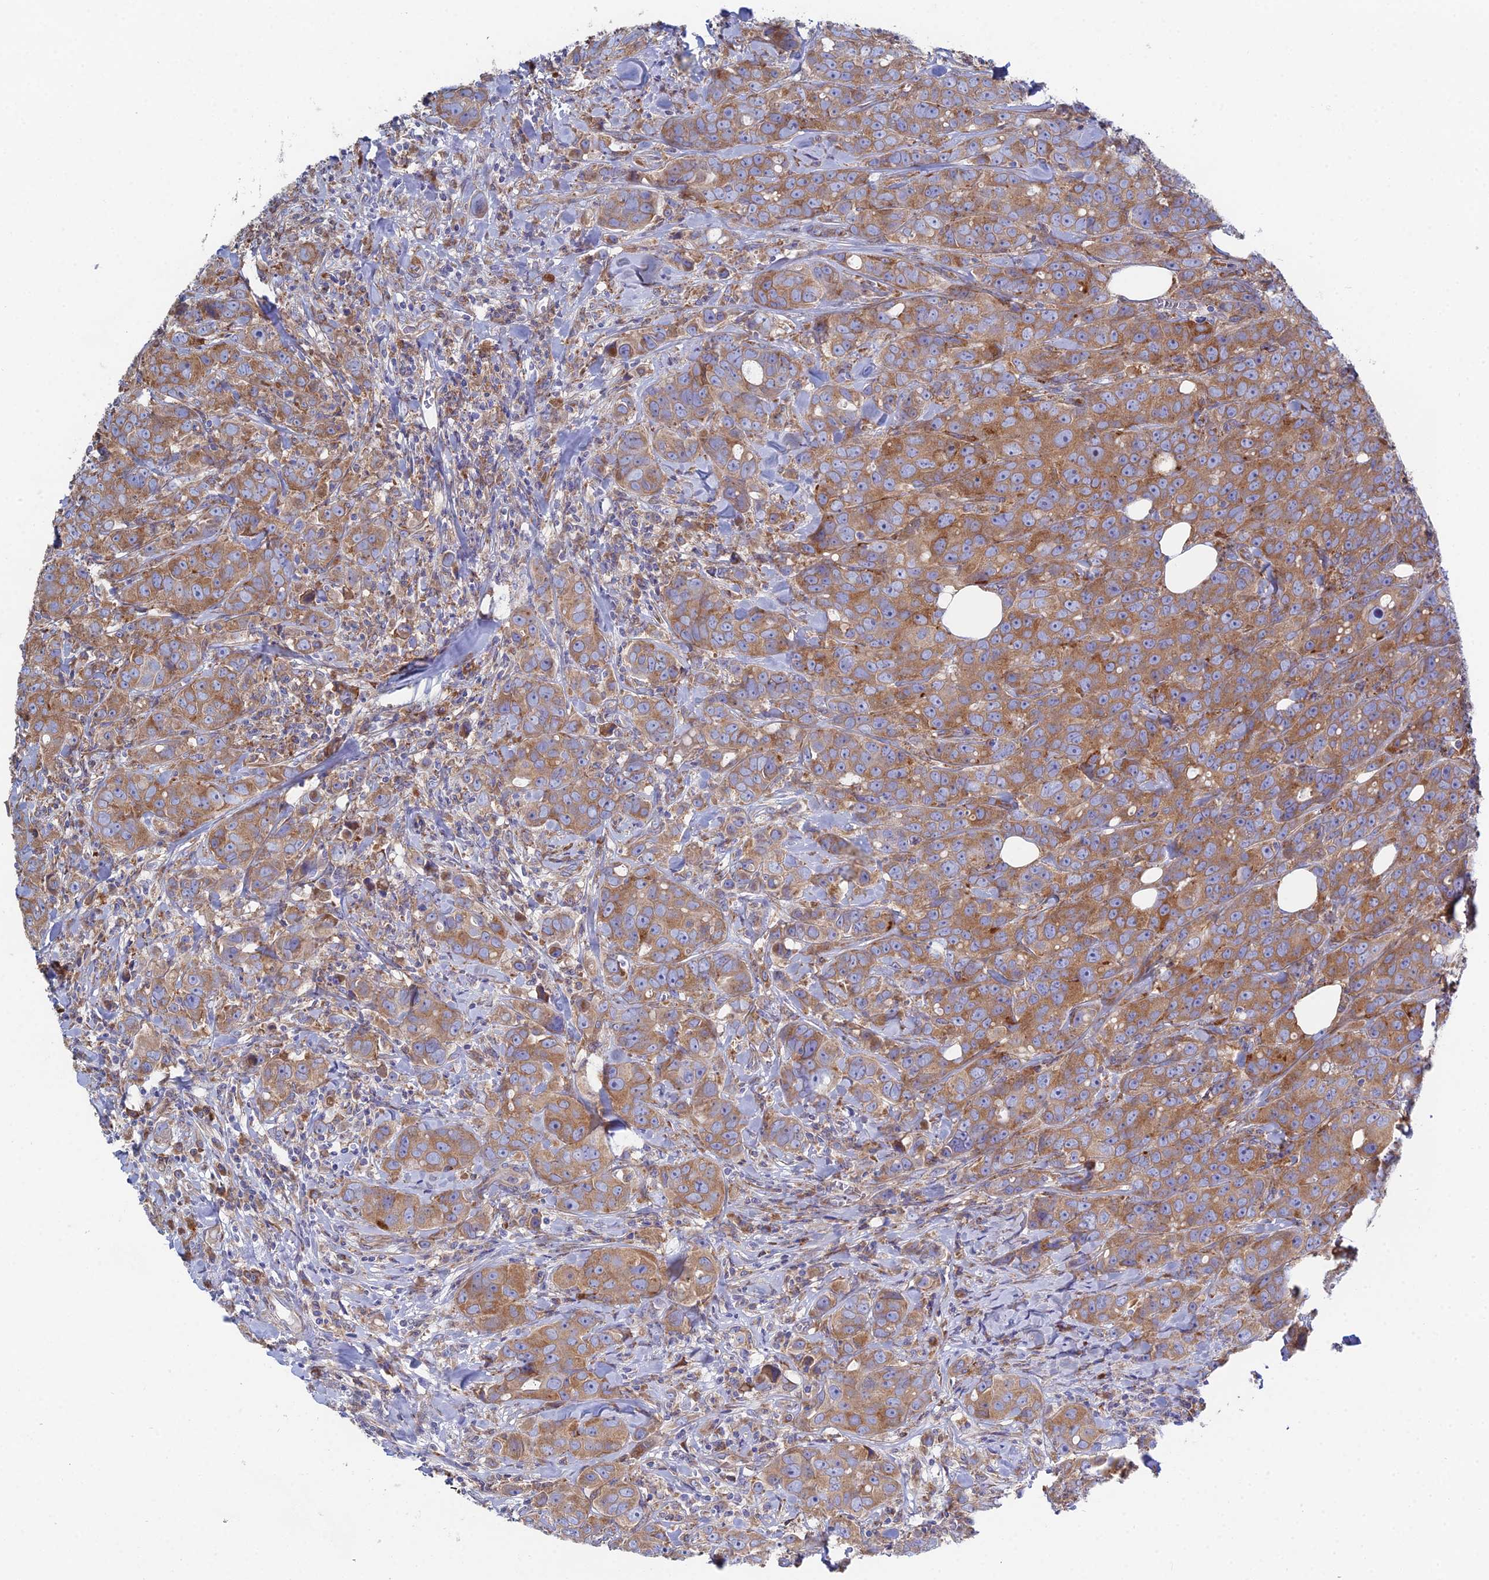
{"staining": {"intensity": "moderate", "quantity": ">75%", "location": "cytoplasmic/membranous"}, "tissue": "breast cancer", "cell_type": "Tumor cells", "image_type": "cancer", "snomed": [{"axis": "morphology", "description": "Duct carcinoma"}, {"axis": "topography", "description": "Breast"}], "caption": "Immunohistochemistry (IHC) image of human breast cancer (infiltrating ductal carcinoma) stained for a protein (brown), which demonstrates medium levels of moderate cytoplasmic/membranous staining in about >75% of tumor cells.", "gene": "CLCN3", "patient": {"sex": "female", "age": 43}}